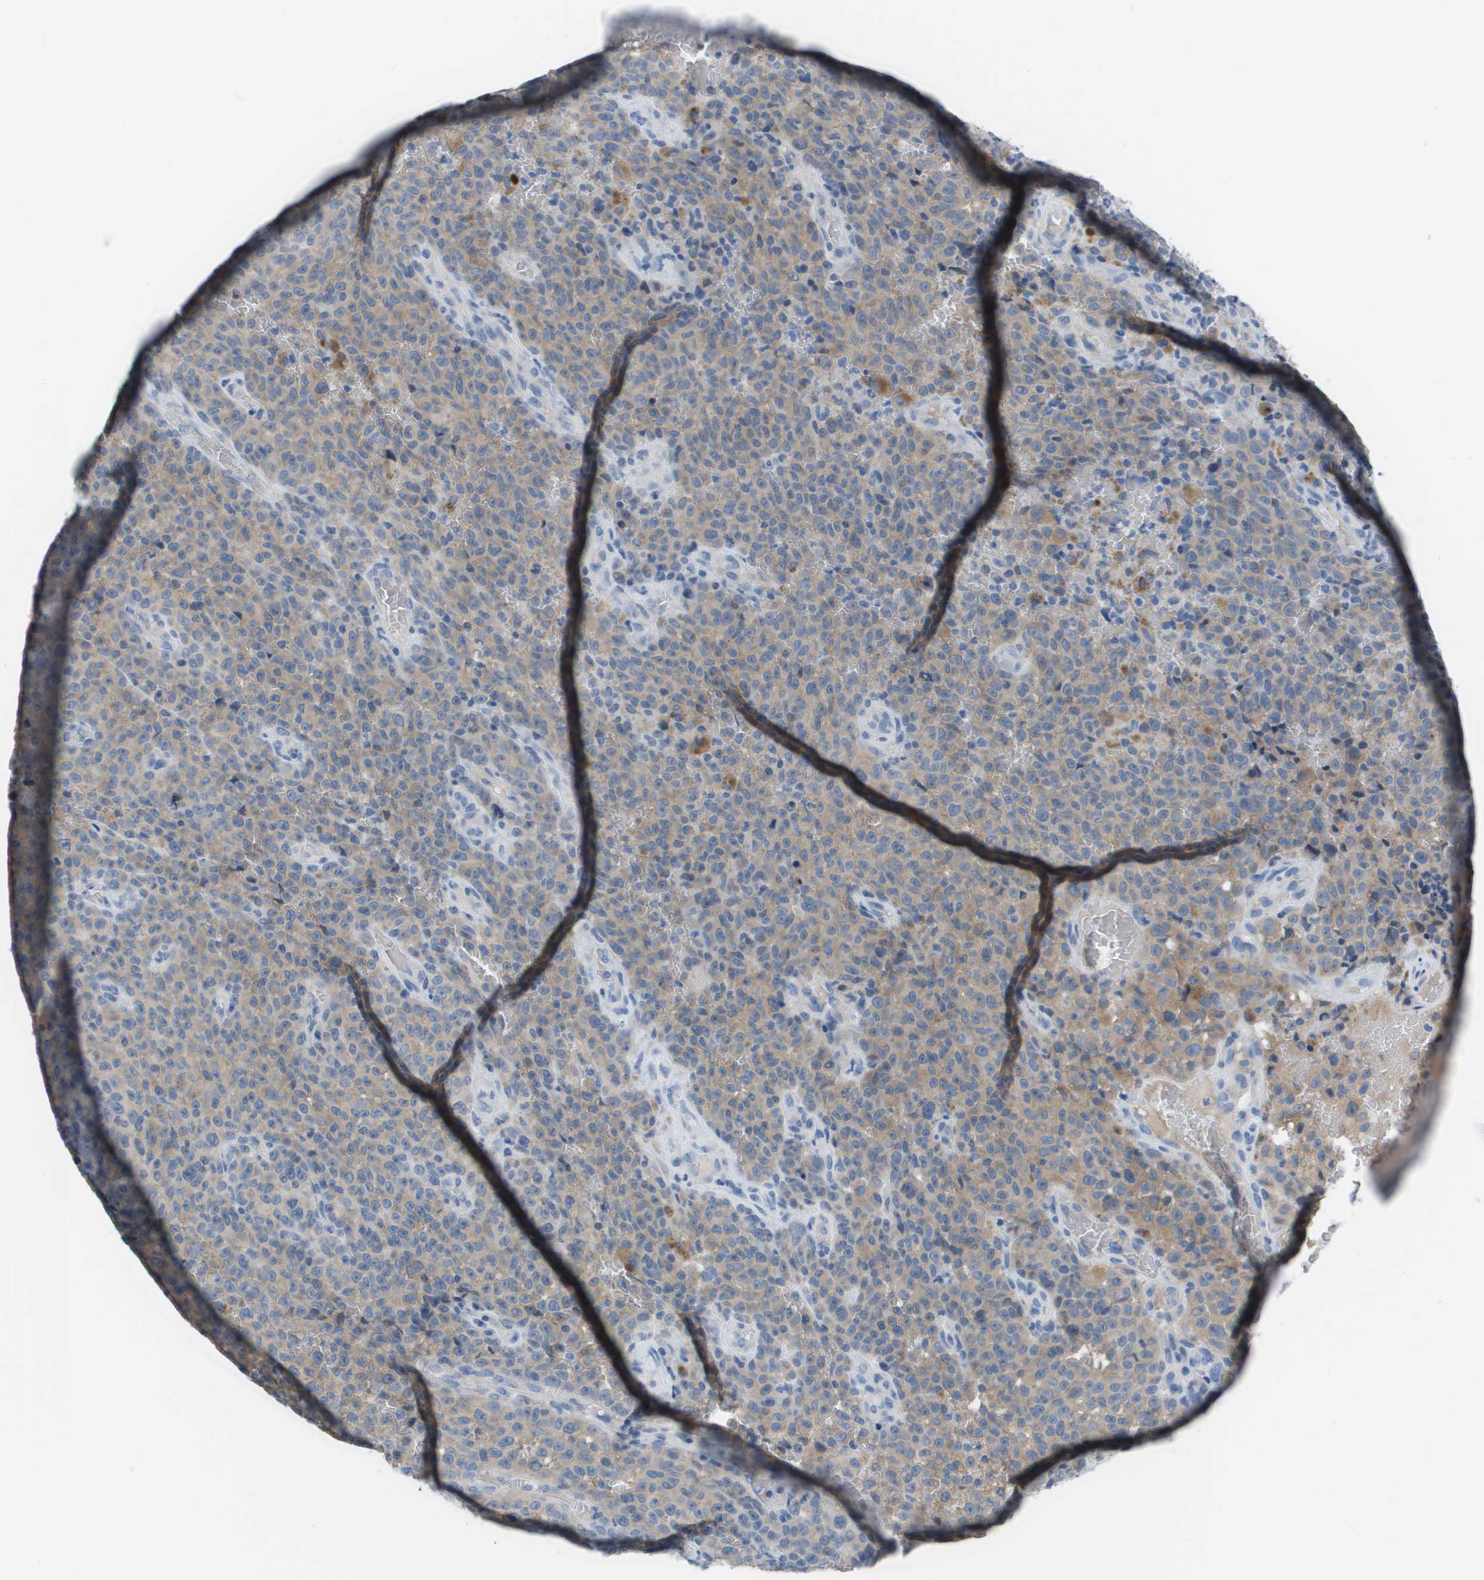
{"staining": {"intensity": "weak", "quantity": ">75%", "location": "cytoplasmic/membranous"}, "tissue": "melanoma", "cell_type": "Tumor cells", "image_type": "cancer", "snomed": [{"axis": "morphology", "description": "Malignant melanoma, NOS"}, {"axis": "topography", "description": "Skin"}], "caption": "IHC micrograph of malignant melanoma stained for a protein (brown), which reveals low levels of weak cytoplasmic/membranous expression in about >75% of tumor cells.", "gene": "NCS1", "patient": {"sex": "female", "age": 82}}